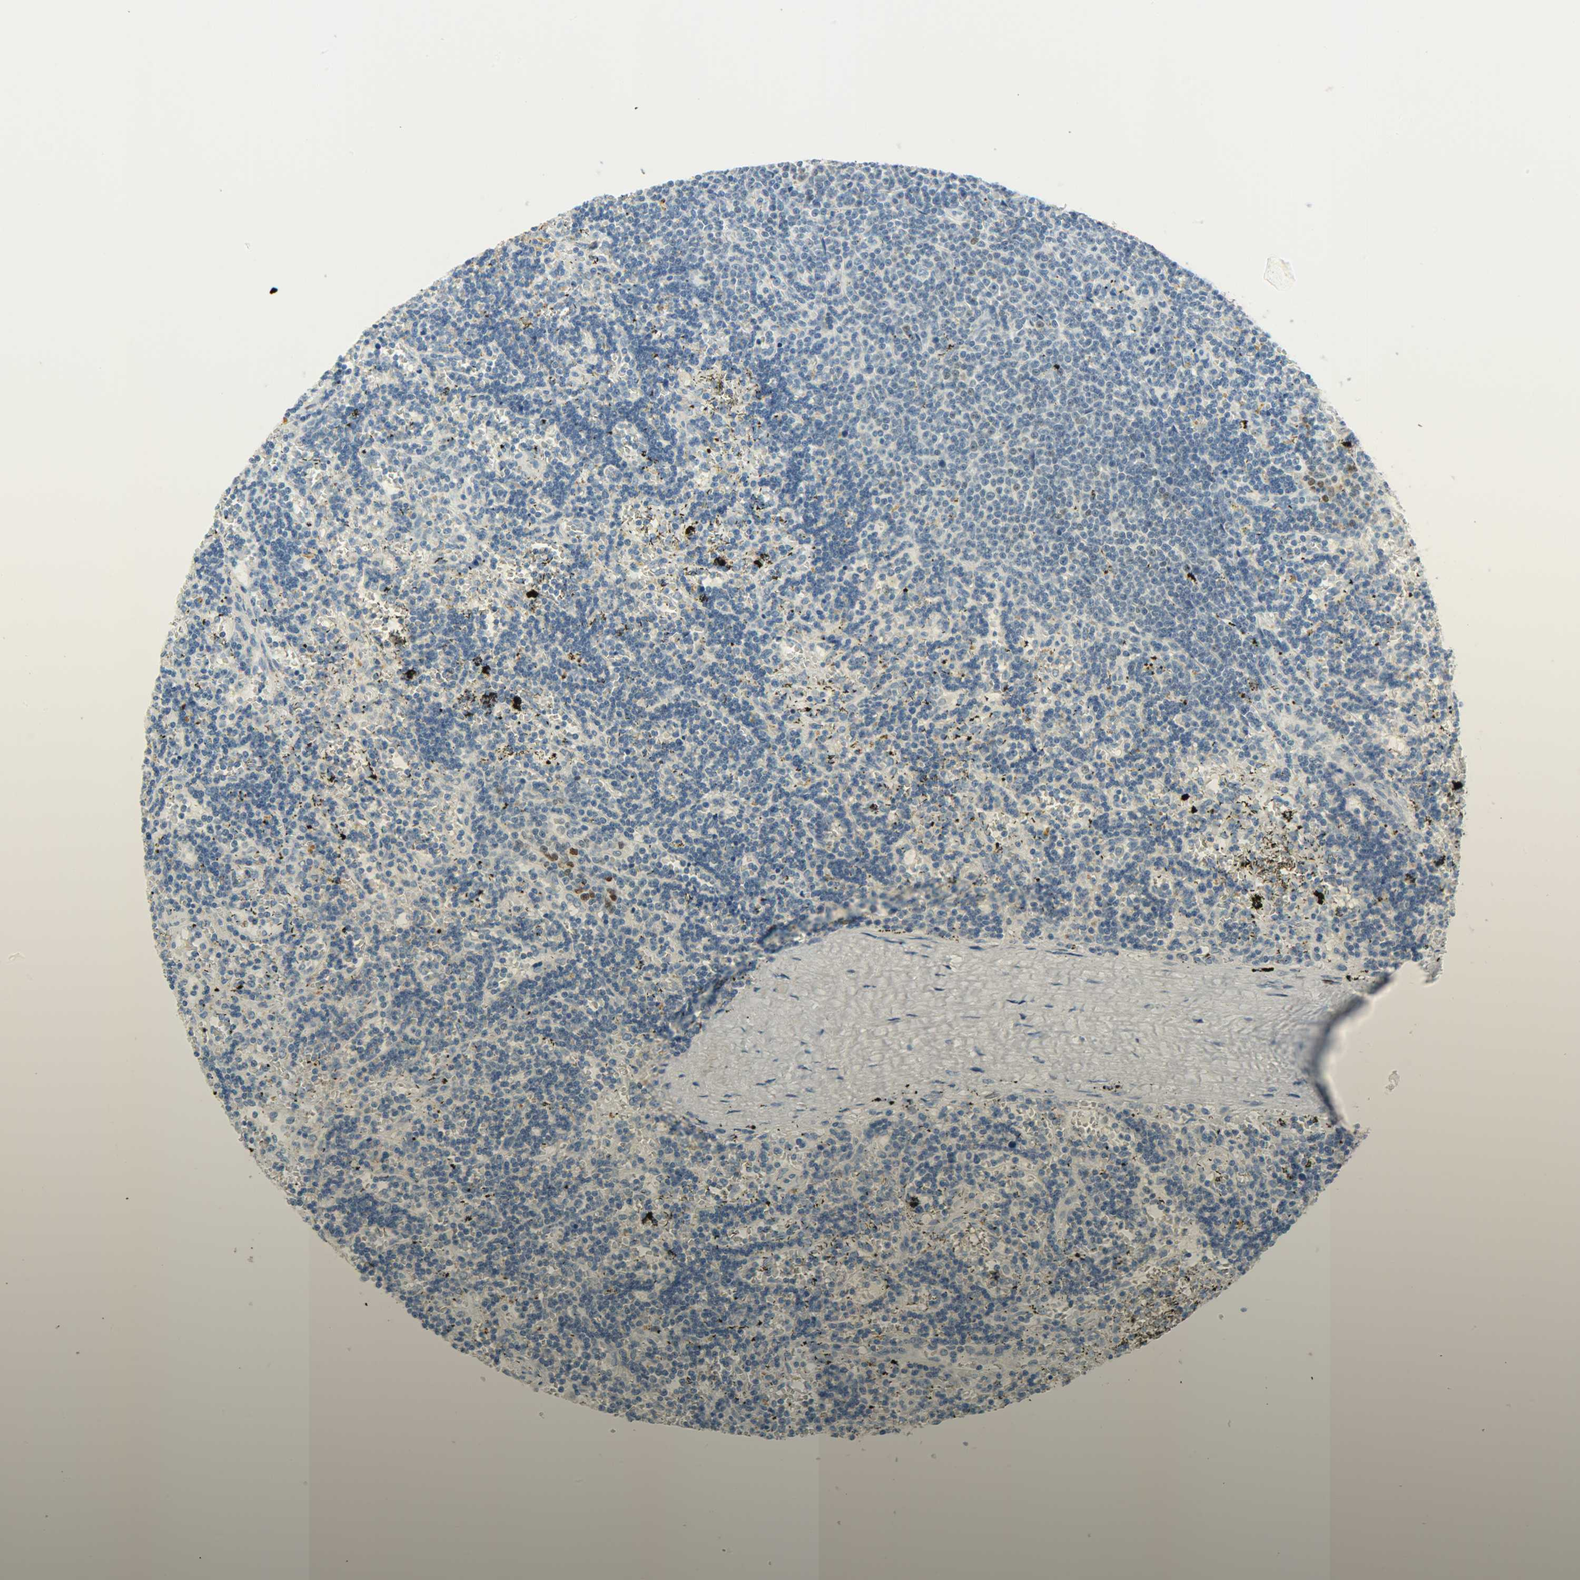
{"staining": {"intensity": "negative", "quantity": "none", "location": "none"}, "tissue": "lymphoma", "cell_type": "Tumor cells", "image_type": "cancer", "snomed": [{"axis": "morphology", "description": "Malignant lymphoma, non-Hodgkin's type, Low grade"}, {"axis": "topography", "description": "Spleen"}], "caption": "Malignant lymphoma, non-Hodgkin's type (low-grade) was stained to show a protein in brown. There is no significant staining in tumor cells.", "gene": "JUNB", "patient": {"sex": "male", "age": 60}}